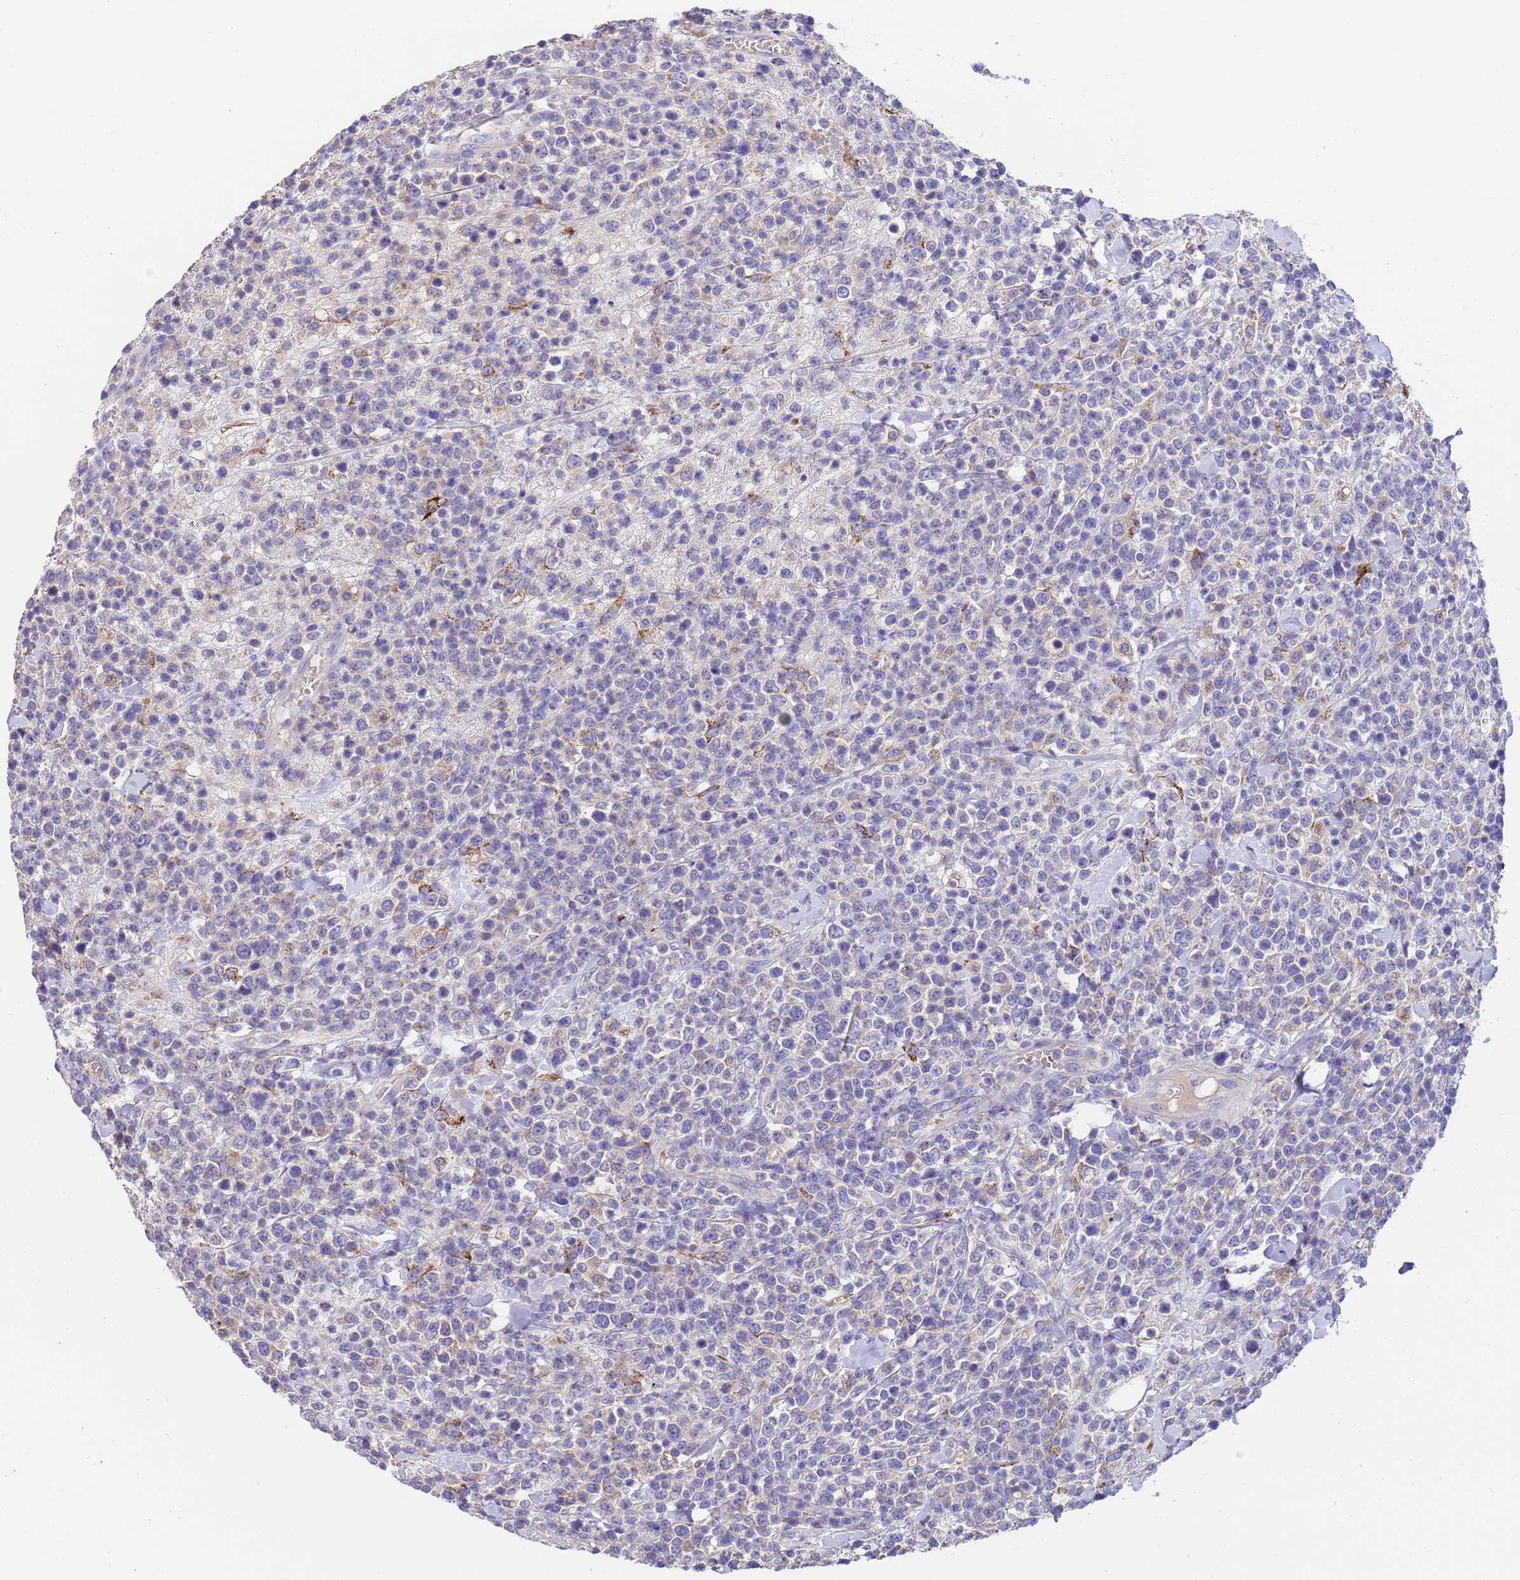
{"staining": {"intensity": "negative", "quantity": "none", "location": "none"}, "tissue": "lymphoma", "cell_type": "Tumor cells", "image_type": "cancer", "snomed": [{"axis": "morphology", "description": "Malignant lymphoma, non-Hodgkin's type, High grade"}, {"axis": "topography", "description": "Colon"}], "caption": "High power microscopy histopathology image of an immunohistochemistry (IHC) photomicrograph of lymphoma, revealing no significant expression in tumor cells.", "gene": "SLC24A3", "patient": {"sex": "female", "age": 53}}